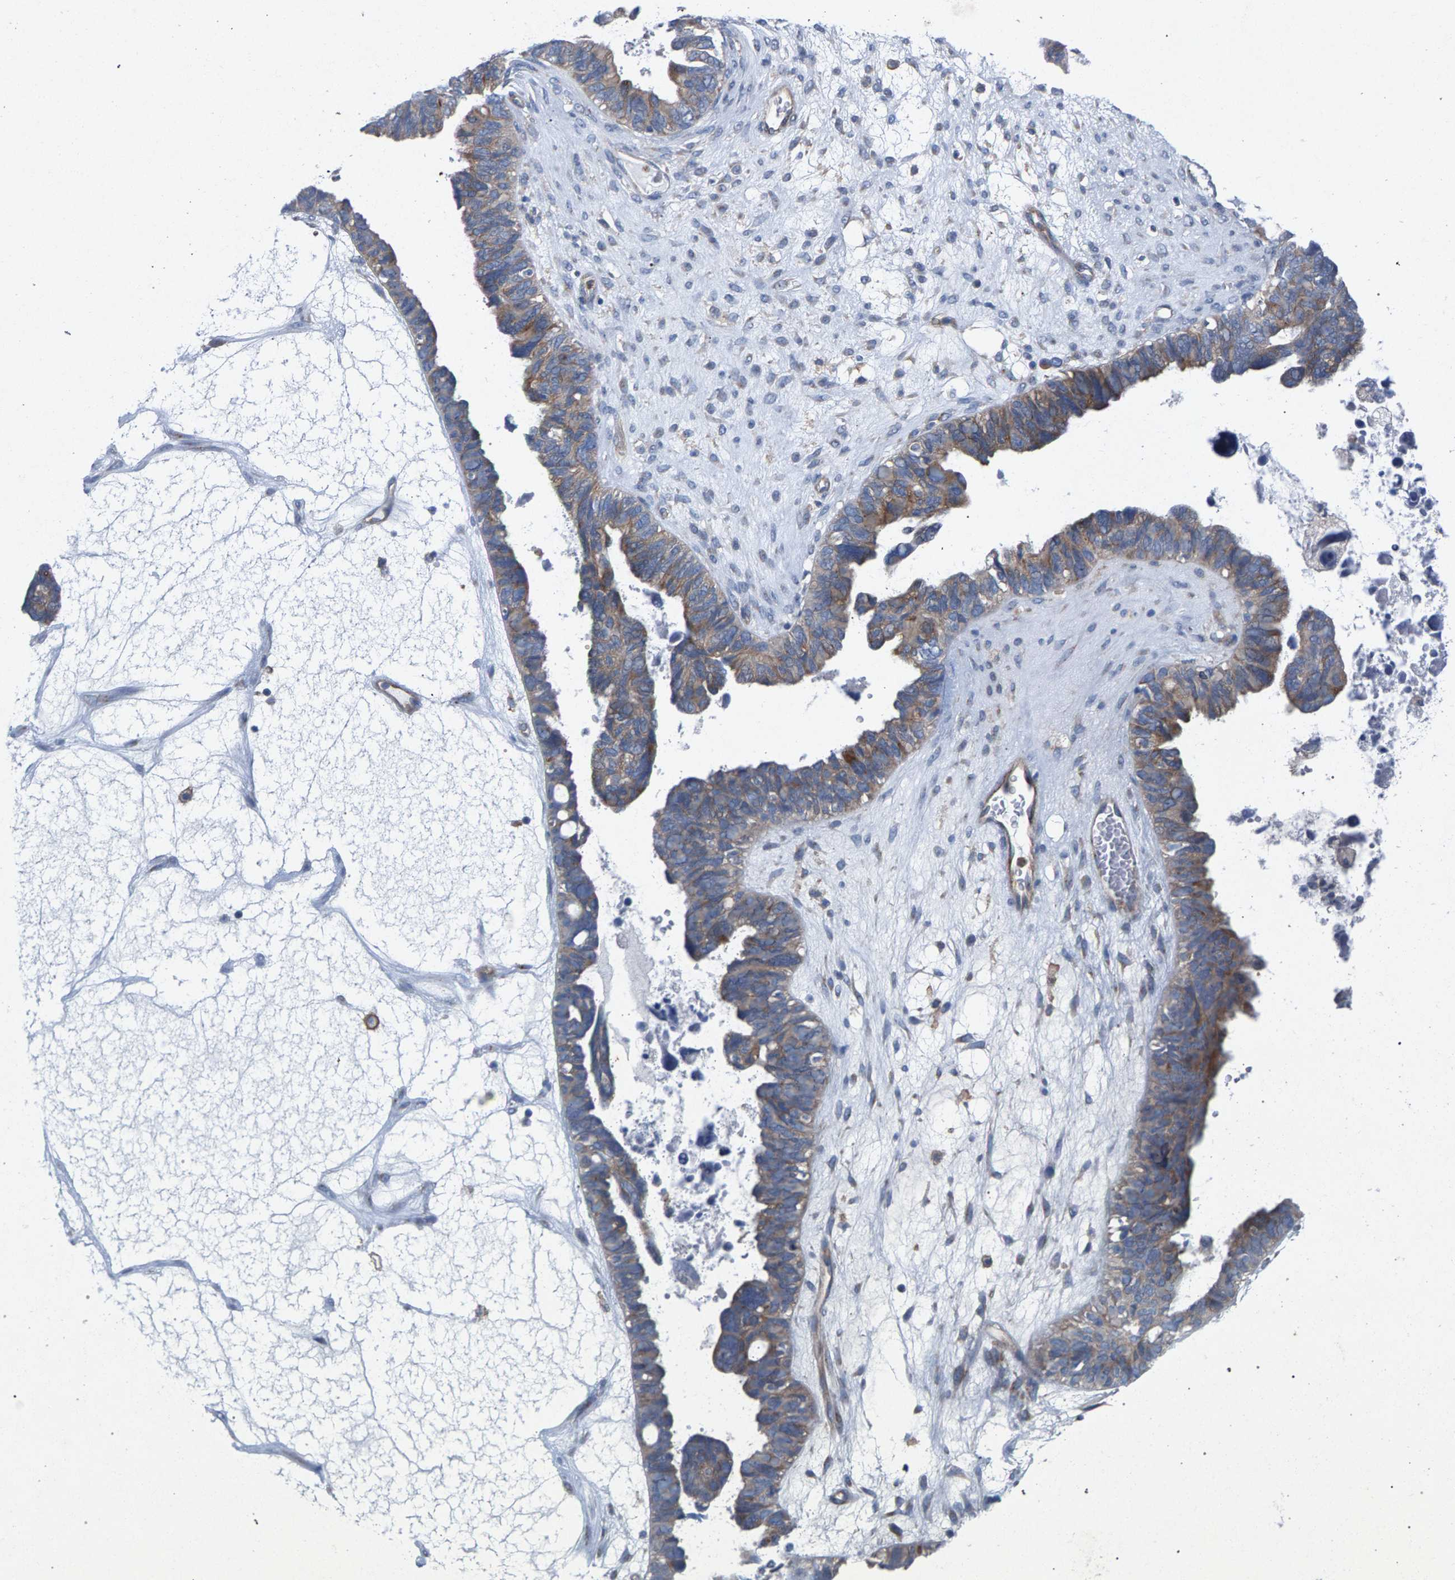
{"staining": {"intensity": "weak", "quantity": ">75%", "location": "cytoplasmic/membranous"}, "tissue": "ovarian cancer", "cell_type": "Tumor cells", "image_type": "cancer", "snomed": [{"axis": "morphology", "description": "Cystadenocarcinoma, serous, NOS"}, {"axis": "topography", "description": "Ovary"}], "caption": "A low amount of weak cytoplasmic/membranous positivity is identified in approximately >75% of tumor cells in ovarian cancer (serous cystadenocarcinoma) tissue.", "gene": "MAMDC2", "patient": {"sex": "female", "age": 79}}